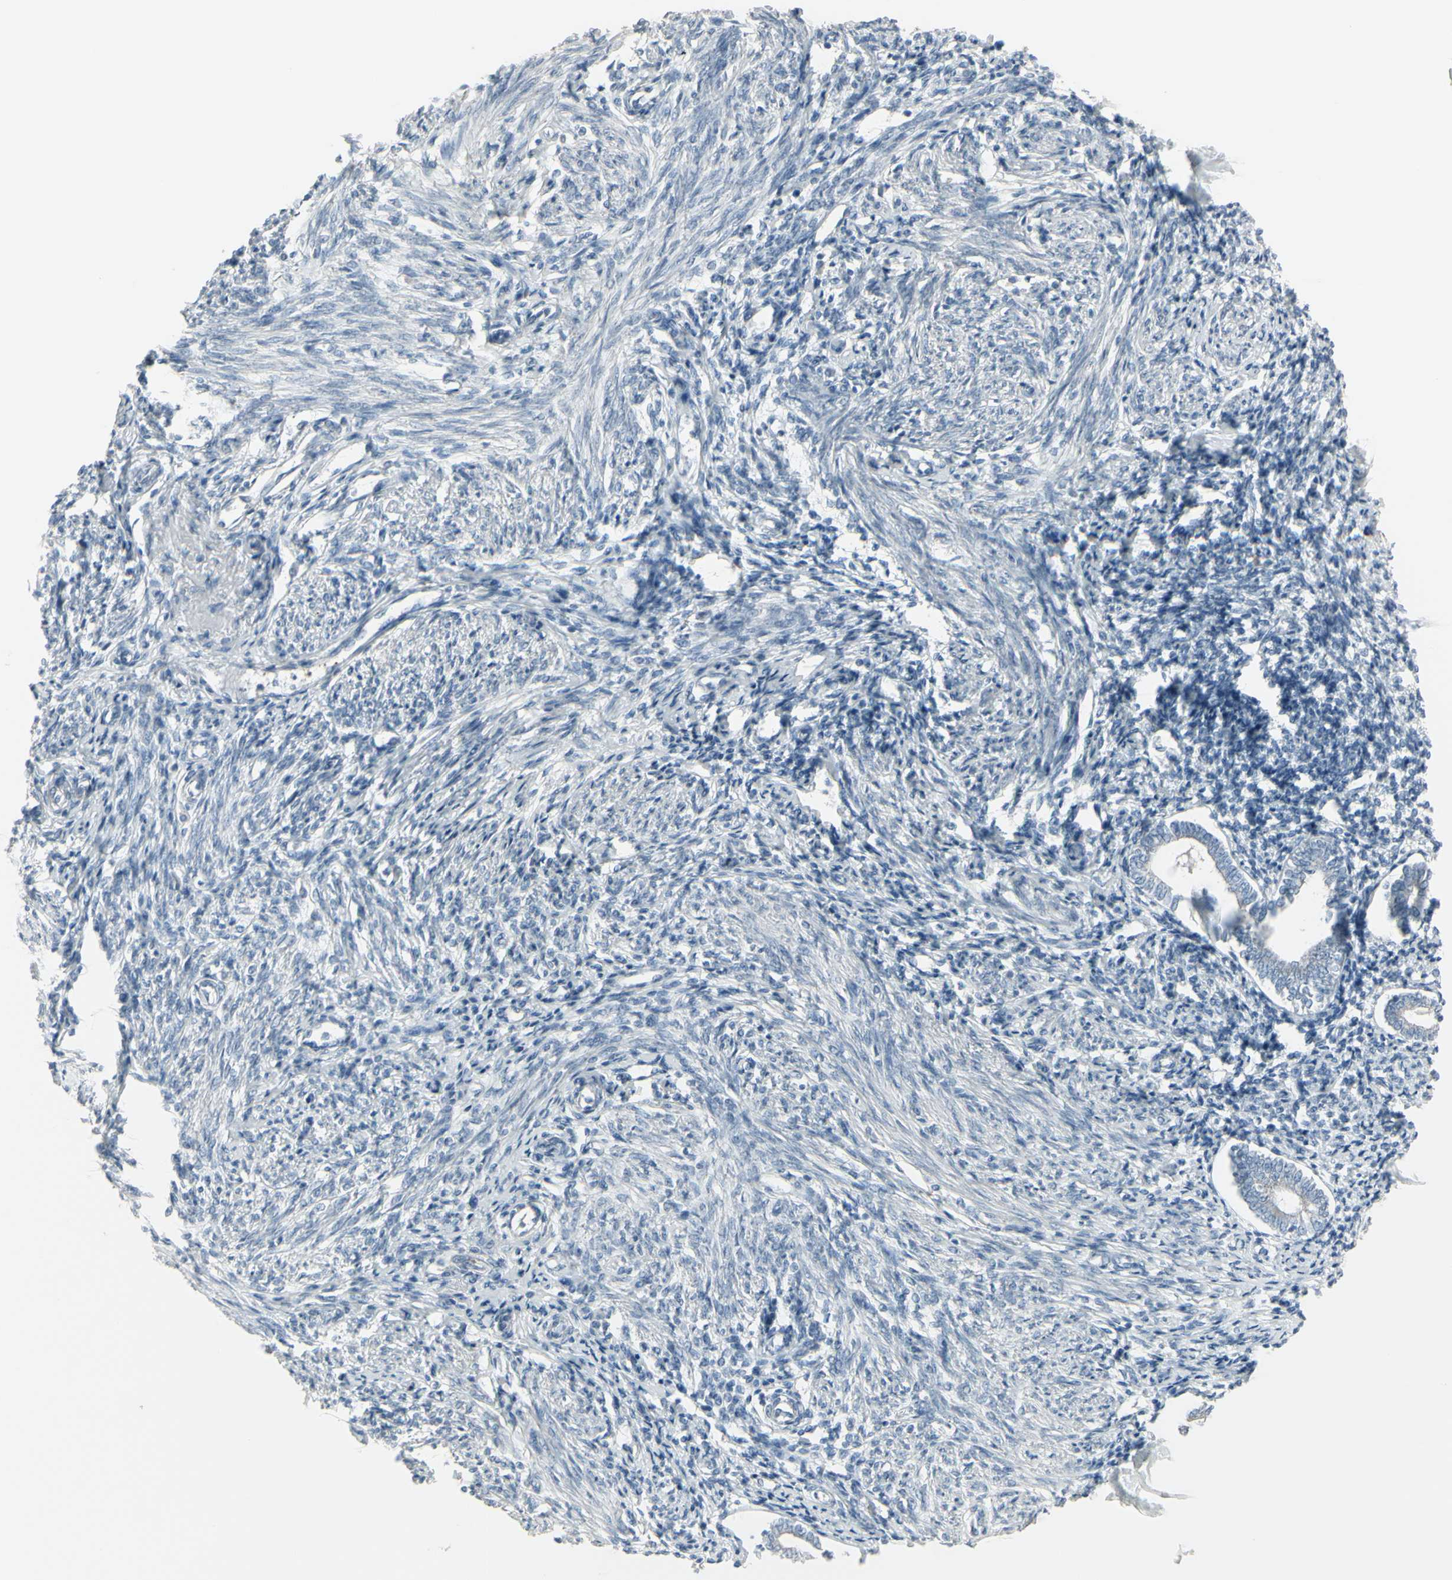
{"staining": {"intensity": "negative", "quantity": "none", "location": "none"}, "tissue": "endometrium", "cell_type": "Cells in endometrial stroma", "image_type": "normal", "snomed": [{"axis": "morphology", "description": "Normal tissue, NOS"}, {"axis": "topography", "description": "Endometrium"}], "caption": "The micrograph reveals no significant staining in cells in endometrial stroma of endometrium.", "gene": "CD79B", "patient": {"sex": "female", "age": 71}}